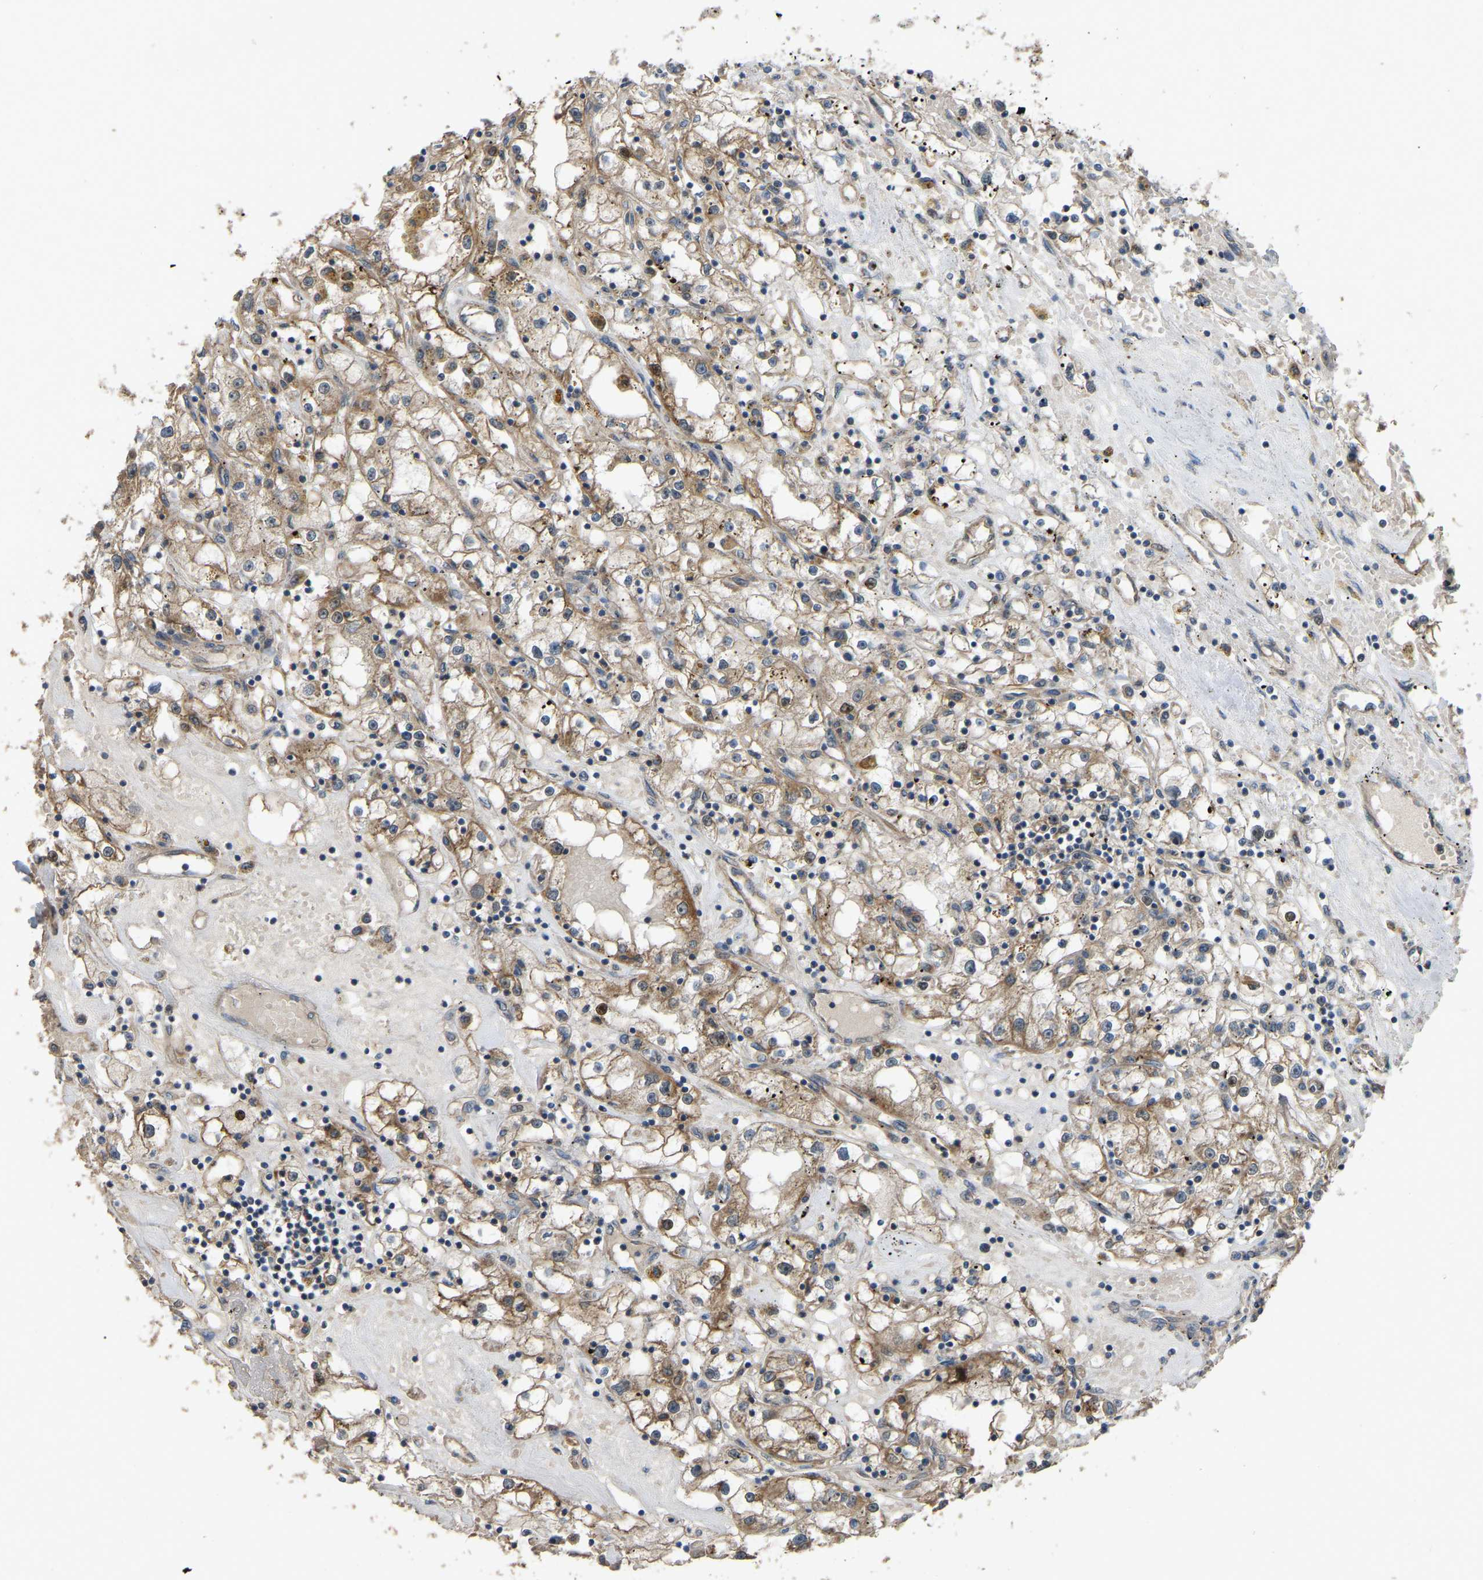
{"staining": {"intensity": "moderate", "quantity": ">75%", "location": "cytoplasmic/membranous"}, "tissue": "renal cancer", "cell_type": "Tumor cells", "image_type": "cancer", "snomed": [{"axis": "morphology", "description": "Adenocarcinoma, NOS"}, {"axis": "topography", "description": "Kidney"}], "caption": "Protein staining of renal cancer (adenocarcinoma) tissue displays moderate cytoplasmic/membranous positivity in about >75% of tumor cells.", "gene": "C21orf91", "patient": {"sex": "male", "age": 56}}